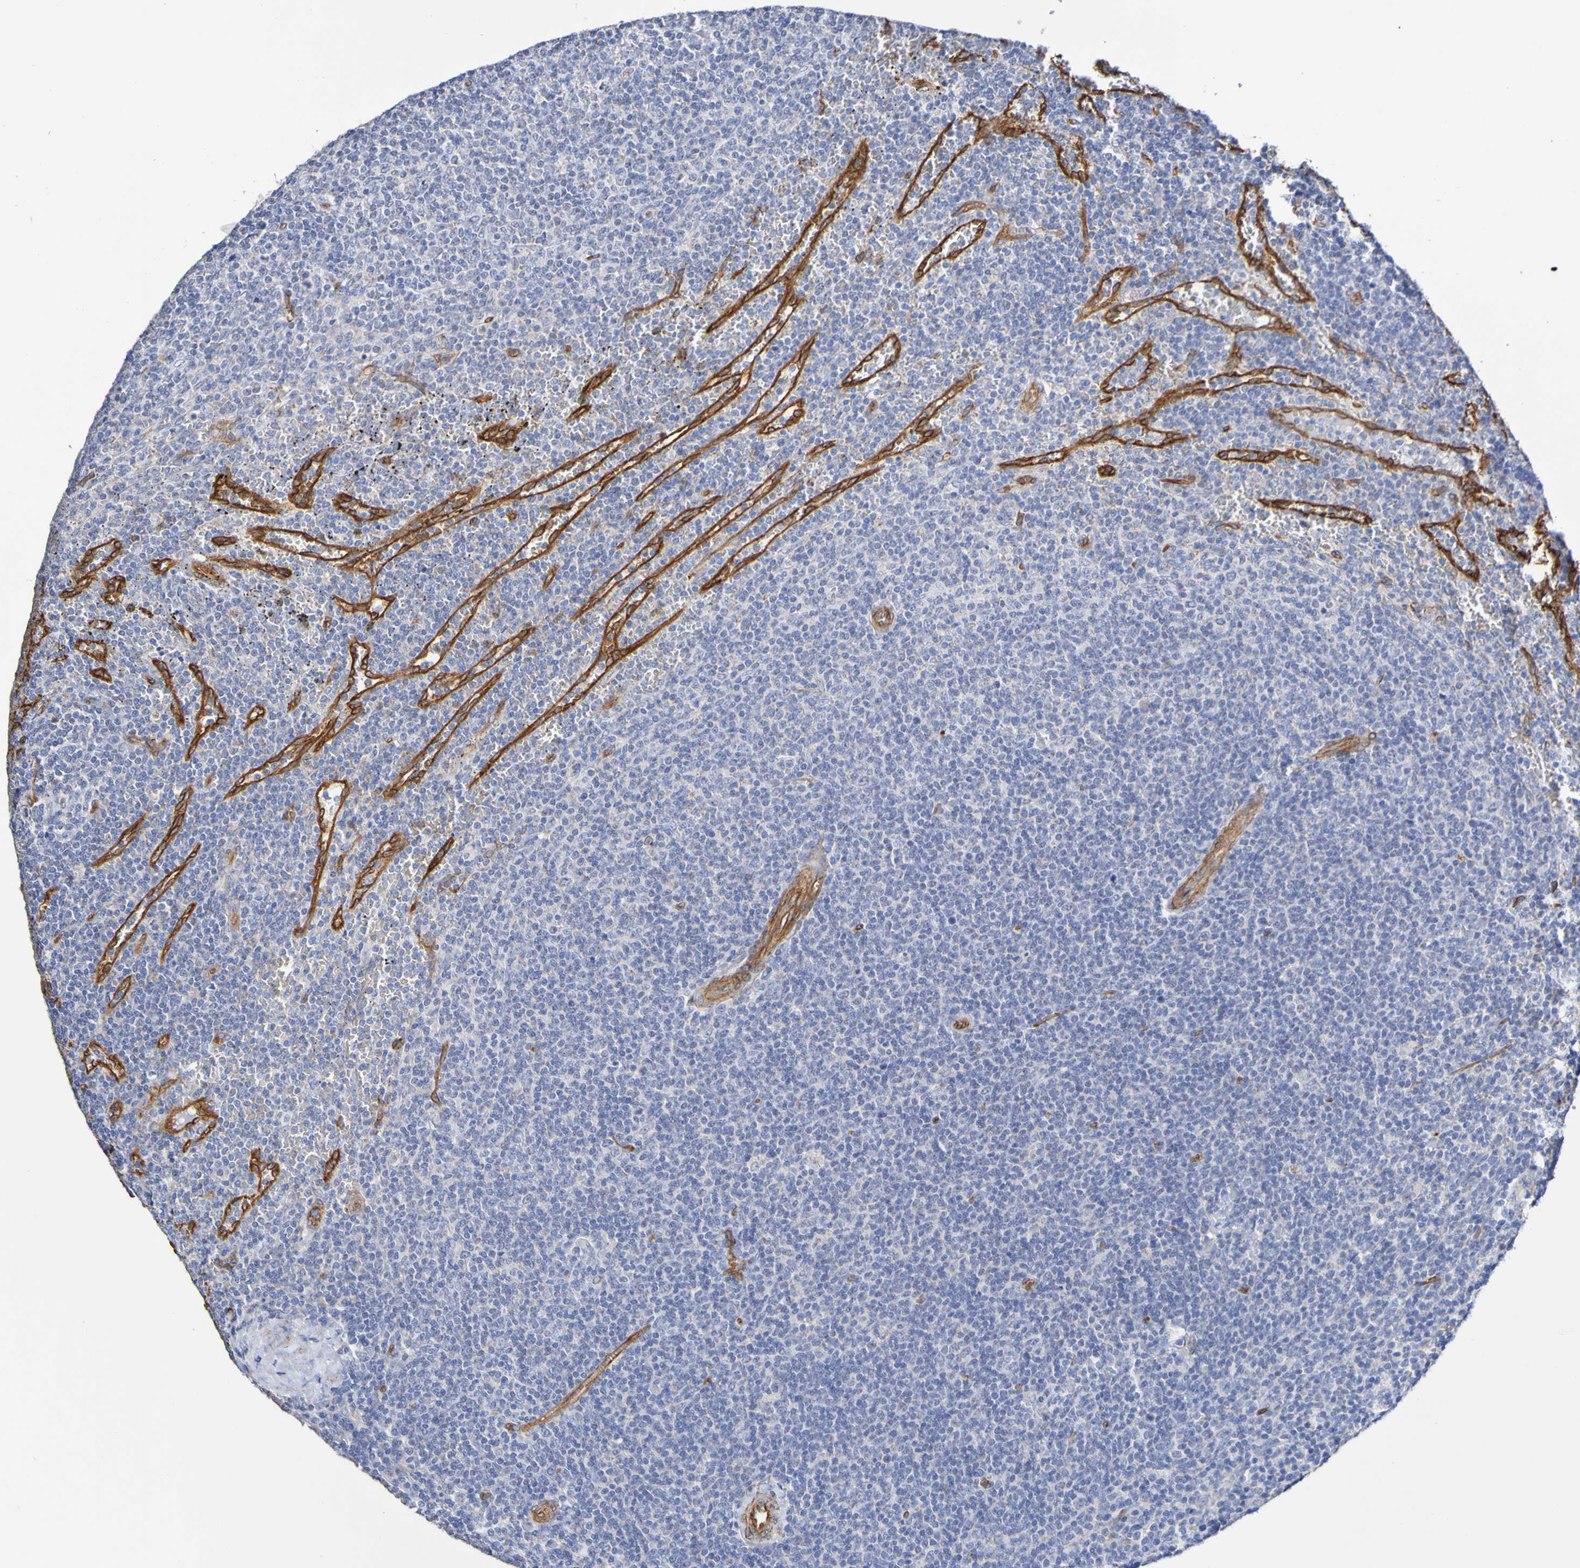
{"staining": {"intensity": "negative", "quantity": "none", "location": "none"}, "tissue": "lymphoma", "cell_type": "Tumor cells", "image_type": "cancer", "snomed": [{"axis": "morphology", "description": "Malignant lymphoma, non-Hodgkin's type, Low grade"}, {"axis": "topography", "description": "Spleen"}], "caption": "The immunohistochemistry image has no significant positivity in tumor cells of lymphoma tissue. (Stains: DAB (3,3'-diaminobenzidine) immunohistochemistry (IHC) with hematoxylin counter stain, Microscopy: brightfield microscopy at high magnification).", "gene": "ELMOD3", "patient": {"sex": "female", "age": 50}}